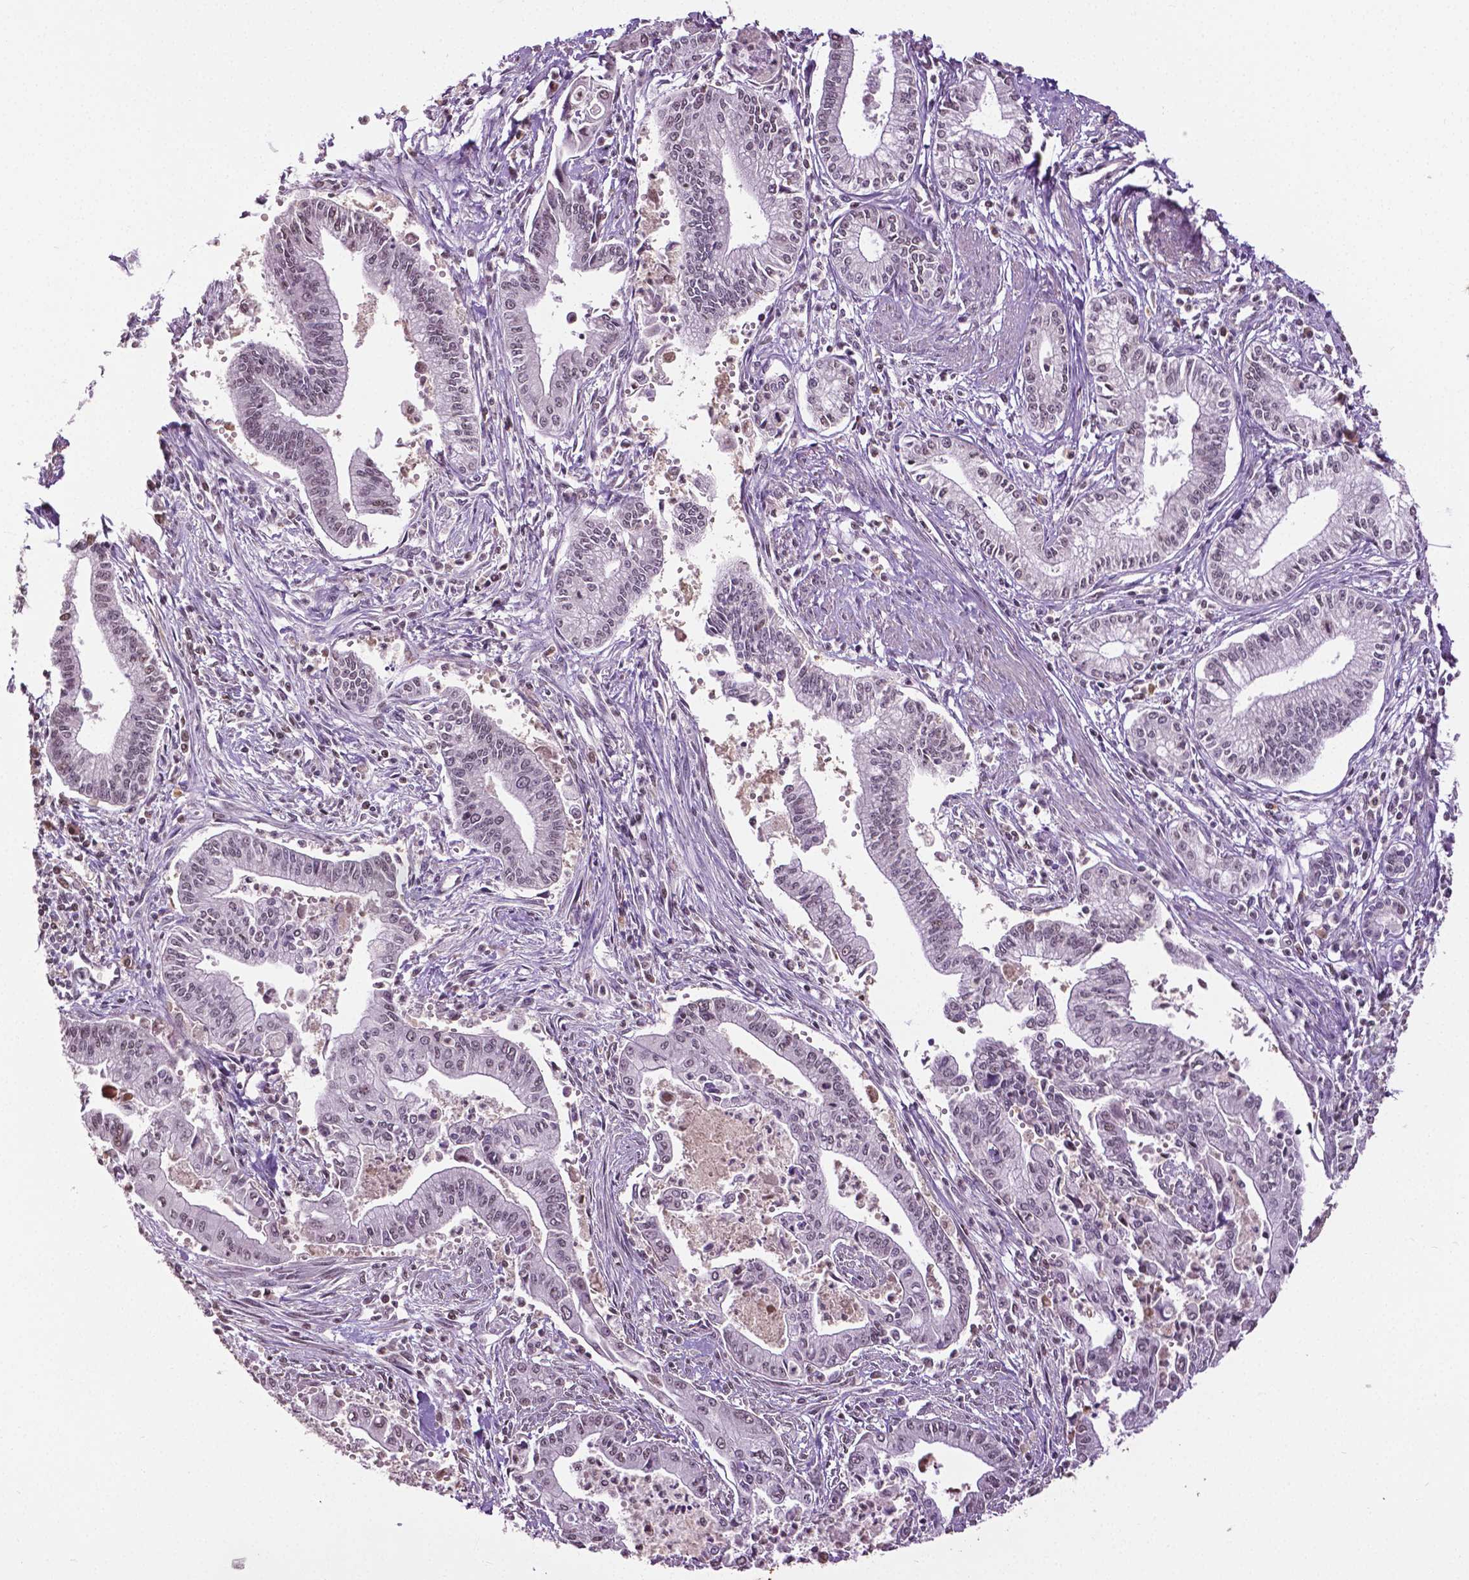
{"staining": {"intensity": "weak", "quantity": "<25%", "location": "nuclear"}, "tissue": "pancreatic cancer", "cell_type": "Tumor cells", "image_type": "cancer", "snomed": [{"axis": "morphology", "description": "Adenocarcinoma, NOS"}, {"axis": "topography", "description": "Pancreas"}], "caption": "This image is of adenocarcinoma (pancreatic) stained with immunohistochemistry (IHC) to label a protein in brown with the nuclei are counter-stained blue. There is no expression in tumor cells. (DAB immunohistochemistry (IHC) visualized using brightfield microscopy, high magnification).", "gene": "DLX5", "patient": {"sex": "female", "age": 65}}